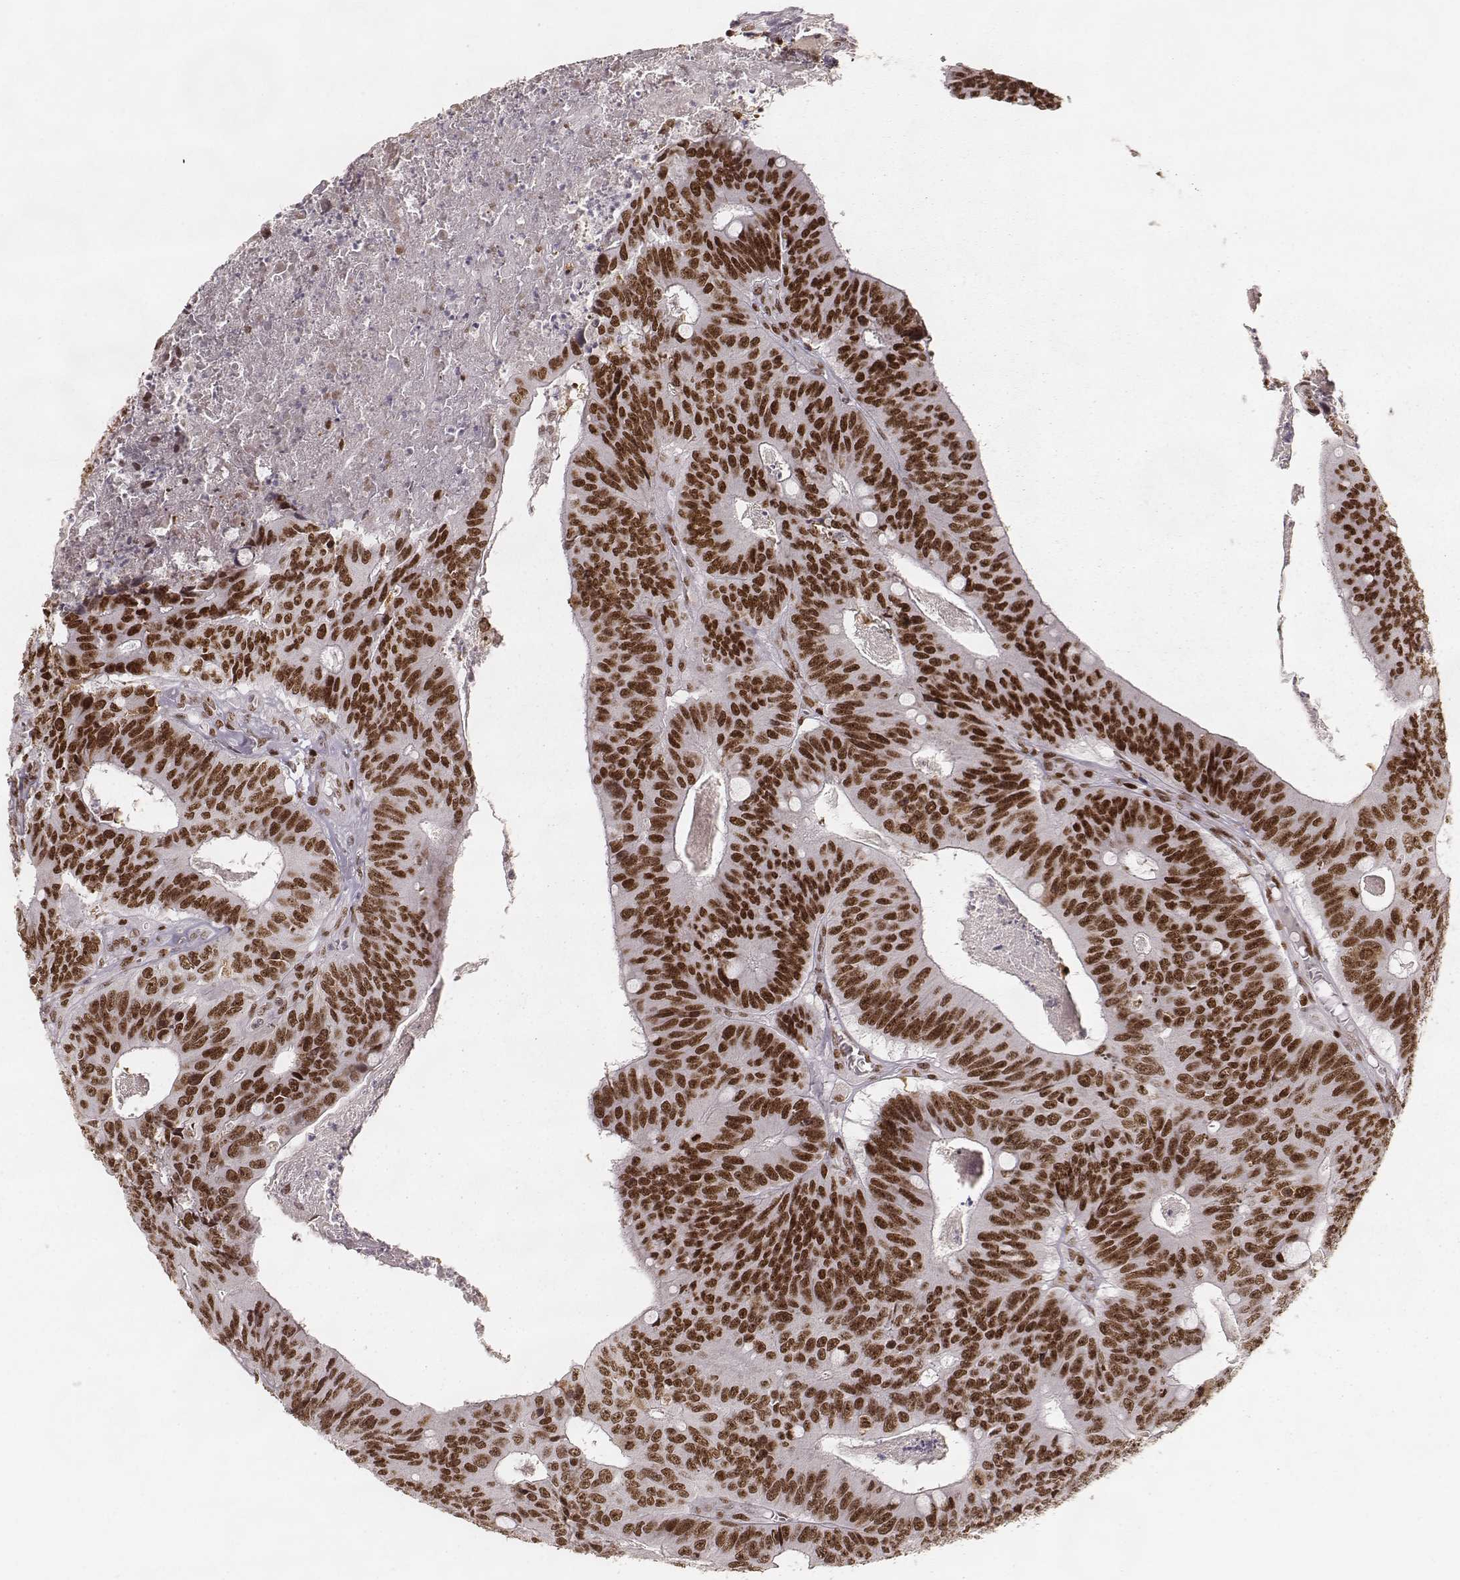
{"staining": {"intensity": "strong", "quantity": ">75%", "location": "nuclear"}, "tissue": "colorectal cancer", "cell_type": "Tumor cells", "image_type": "cancer", "snomed": [{"axis": "morphology", "description": "Adenocarcinoma, NOS"}, {"axis": "topography", "description": "Colon"}], "caption": "A high amount of strong nuclear staining is seen in about >75% of tumor cells in colorectal cancer tissue. The protein of interest is stained brown, and the nuclei are stained in blue (DAB IHC with brightfield microscopy, high magnification).", "gene": "PARP1", "patient": {"sex": "male", "age": 84}}